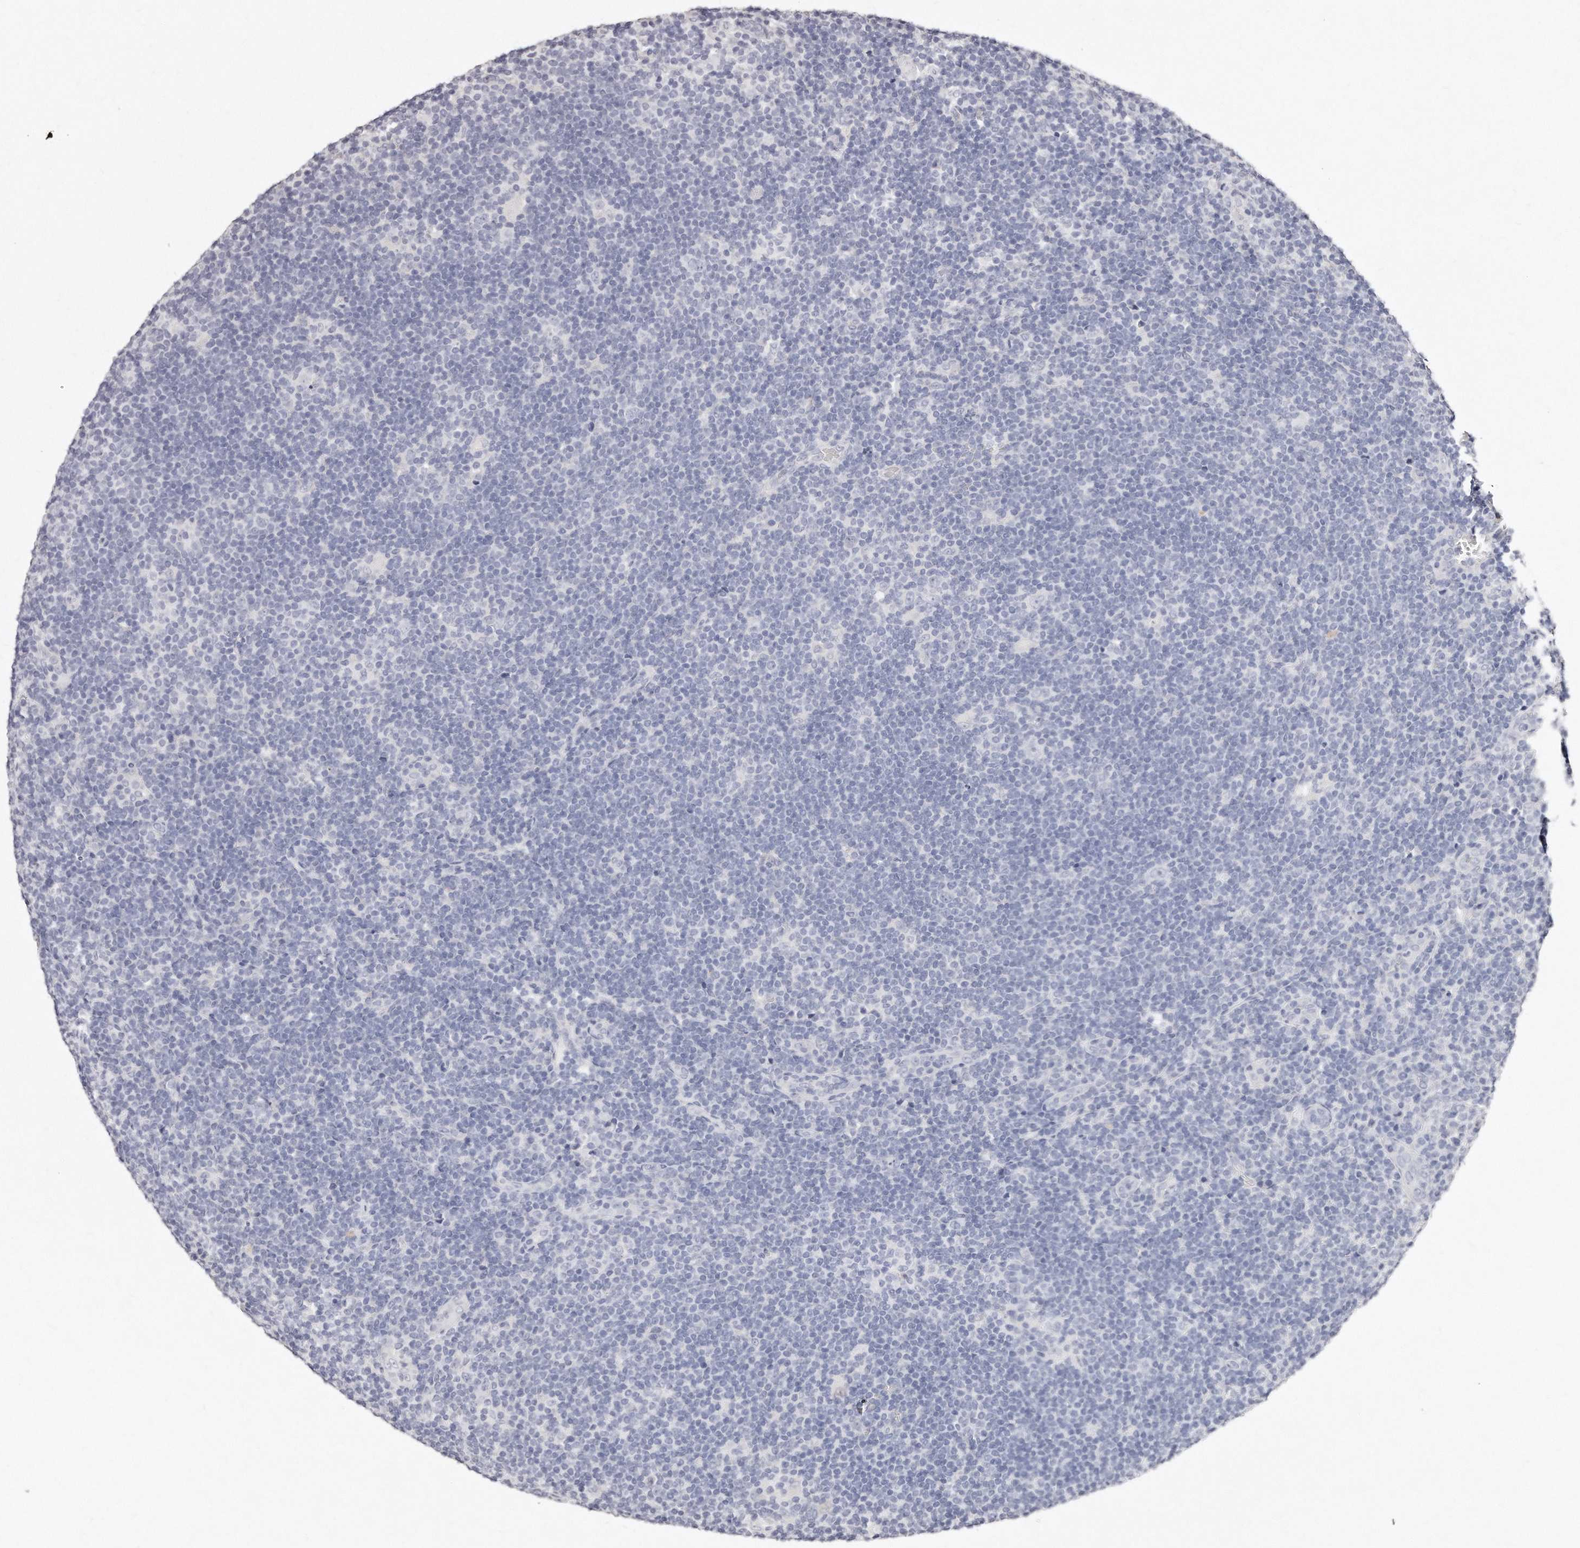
{"staining": {"intensity": "negative", "quantity": "none", "location": "none"}, "tissue": "lymphoma", "cell_type": "Tumor cells", "image_type": "cancer", "snomed": [{"axis": "morphology", "description": "Hodgkin's disease, NOS"}, {"axis": "topography", "description": "Lymph node"}], "caption": "Hodgkin's disease was stained to show a protein in brown. There is no significant staining in tumor cells.", "gene": "GDA", "patient": {"sex": "female", "age": 57}}